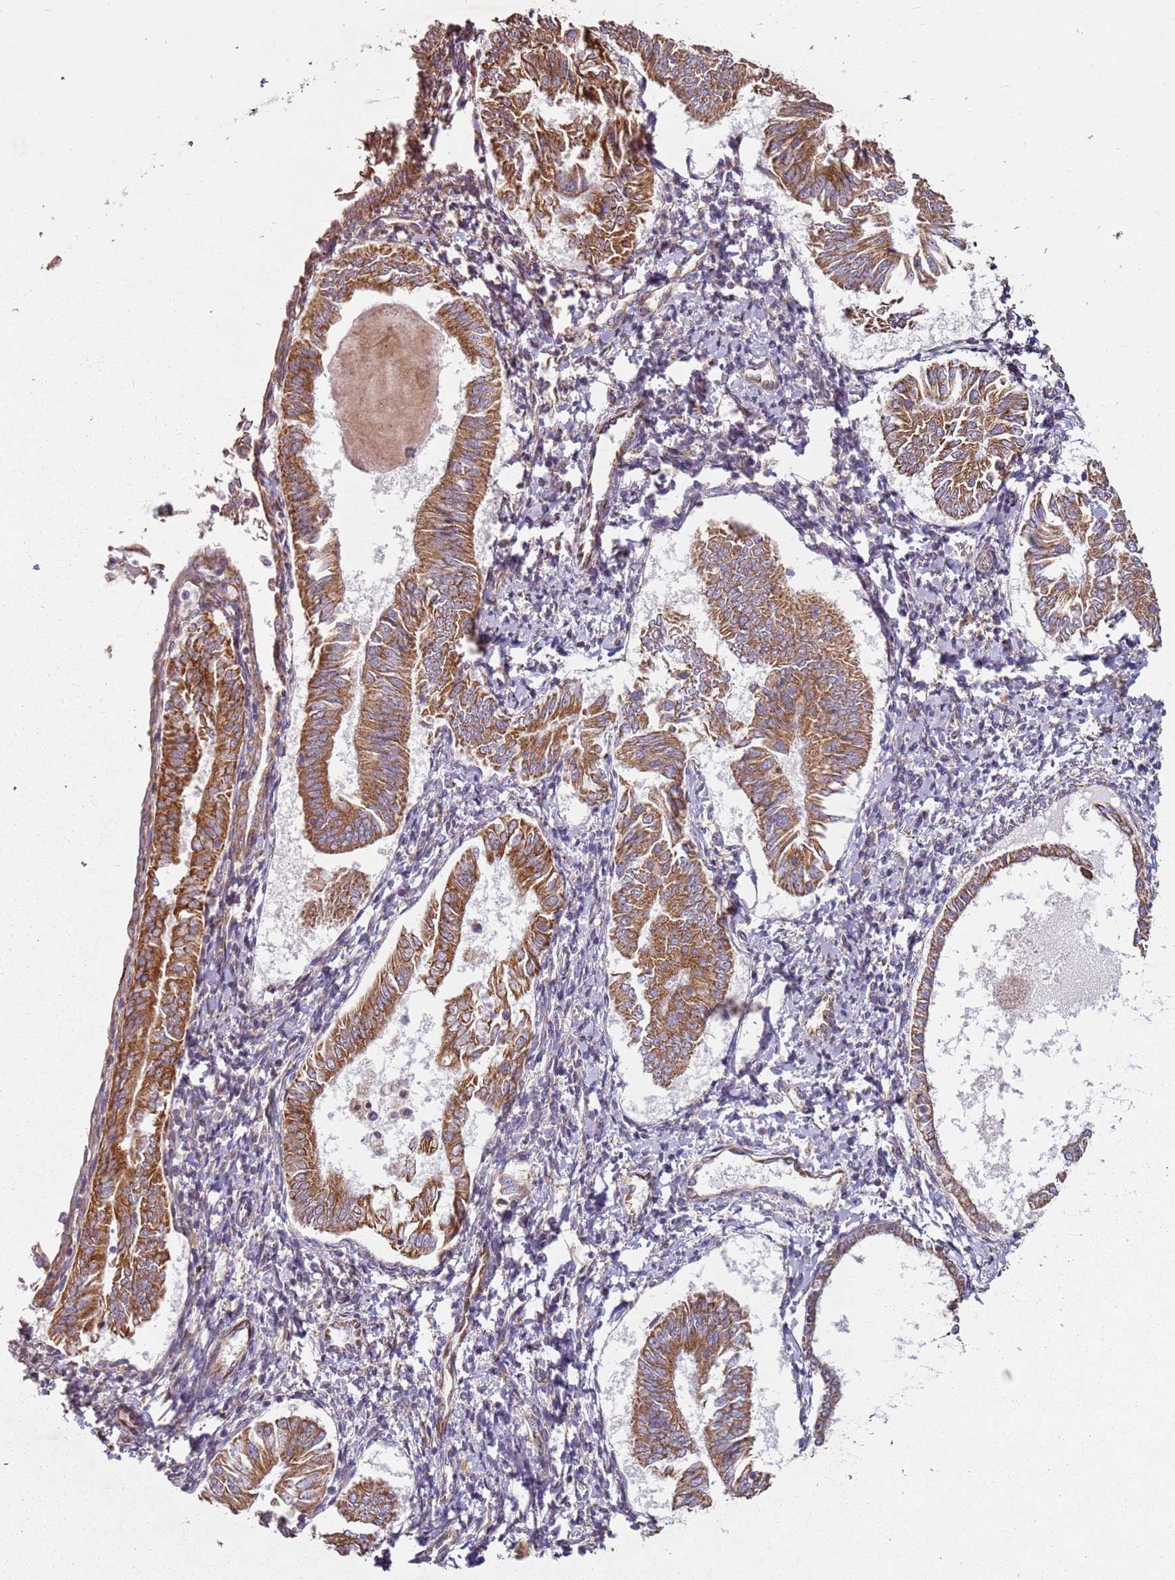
{"staining": {"intensity": "strong", "quantity": ">75%", "location": "cytoplasmic/membranous"}, "tissue": "endometrial cancer", "cell_type": "Tumor cells", "image_type": "cancer", "snomed": [{"axis": "morphology", "description": "Adenocarcinoma, NOS"}, {"axis": "topography", "description": "Endometrium"}], "caption": "A high-resolution histopathology image shows IHC staining of endometrial adenocarcinoma, which displays strong cytoplasmic/membranous expression in approximately >75% of tumor cells.", "gene": "ARFRP1", "patient": {"sex": "female", "age": 58}}